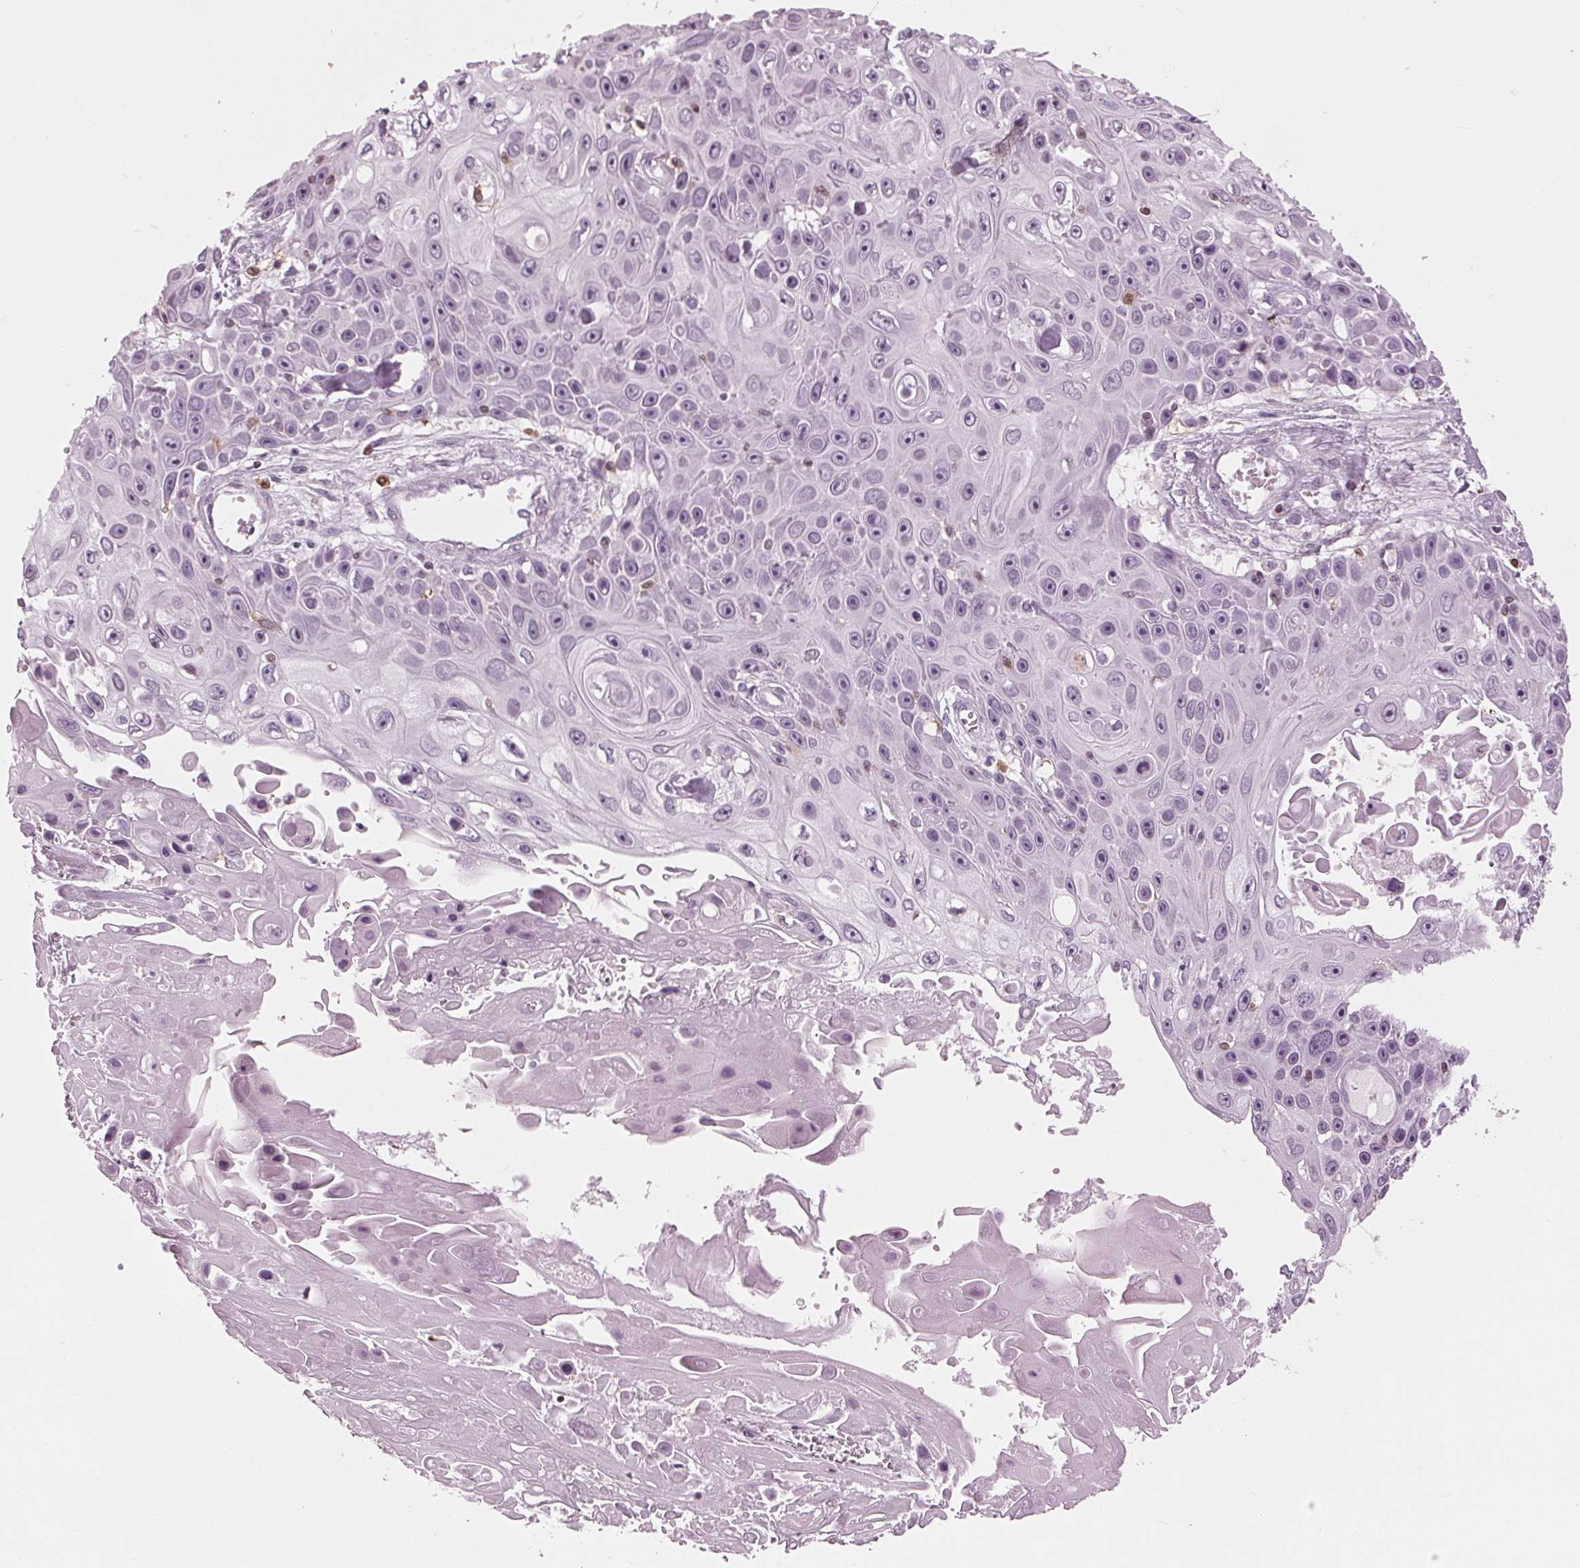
{"staining": {"intensity": "negative", "quantity": "none", "location": "none"}, "tissue": "skin cancer", "cell_type": "Tumor cells", "image_type": "cancer", "snomed": [{"axis": "morphology", "description": "Squamous cell carcinoma, NOS"}, {"axis": "topography", "description": "Skin"}], "caption": "The image demonstrates no staining of tumor cells in squamous cell carcinoma (skin).", "gene": "BTLA", "patient": {"sex": "male", "age": 82}}